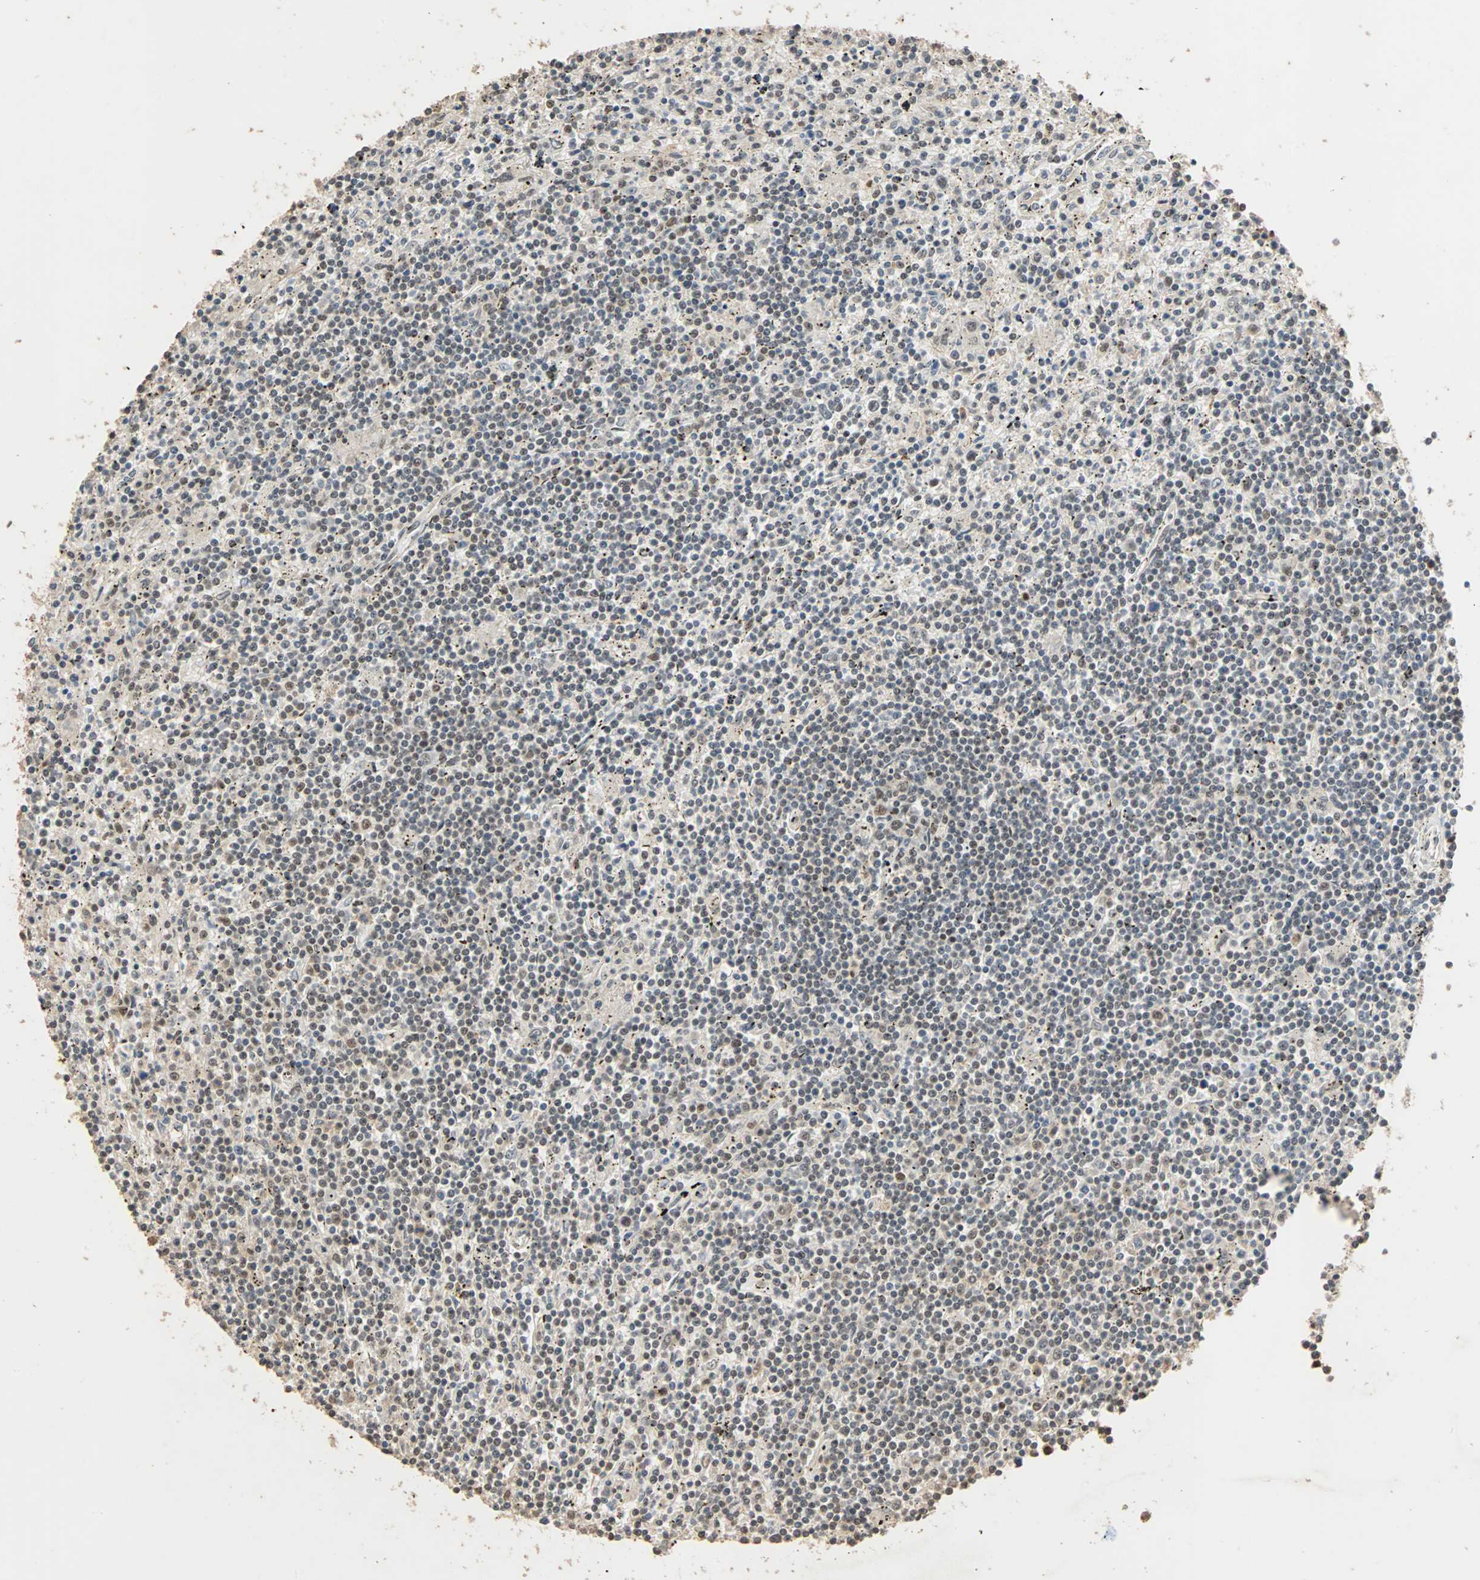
{"staining": {"intensity": "moderate", "quantity": "25%-75%", "location": "nuclear"}, "tissue": "lymphoma", "cell_type": "Tumor cells", "image_type": "cancer", "snomed": [{"axis": "morphology", "description": "Malignant lymphoma, non-Hodgkin's type, Low grade"}, {"axis": "topography", "description": "Spleen"}], "caption": "Immunohistochemical staining of malignant lymphoma, non-Hodgkin's type (low-grade) displays medium levels of moderate nuclear protein positivity in about 25%-75% of tumor cells.", "gene": "CDC5L", "patient": {"sex": "male", "age": 76}}